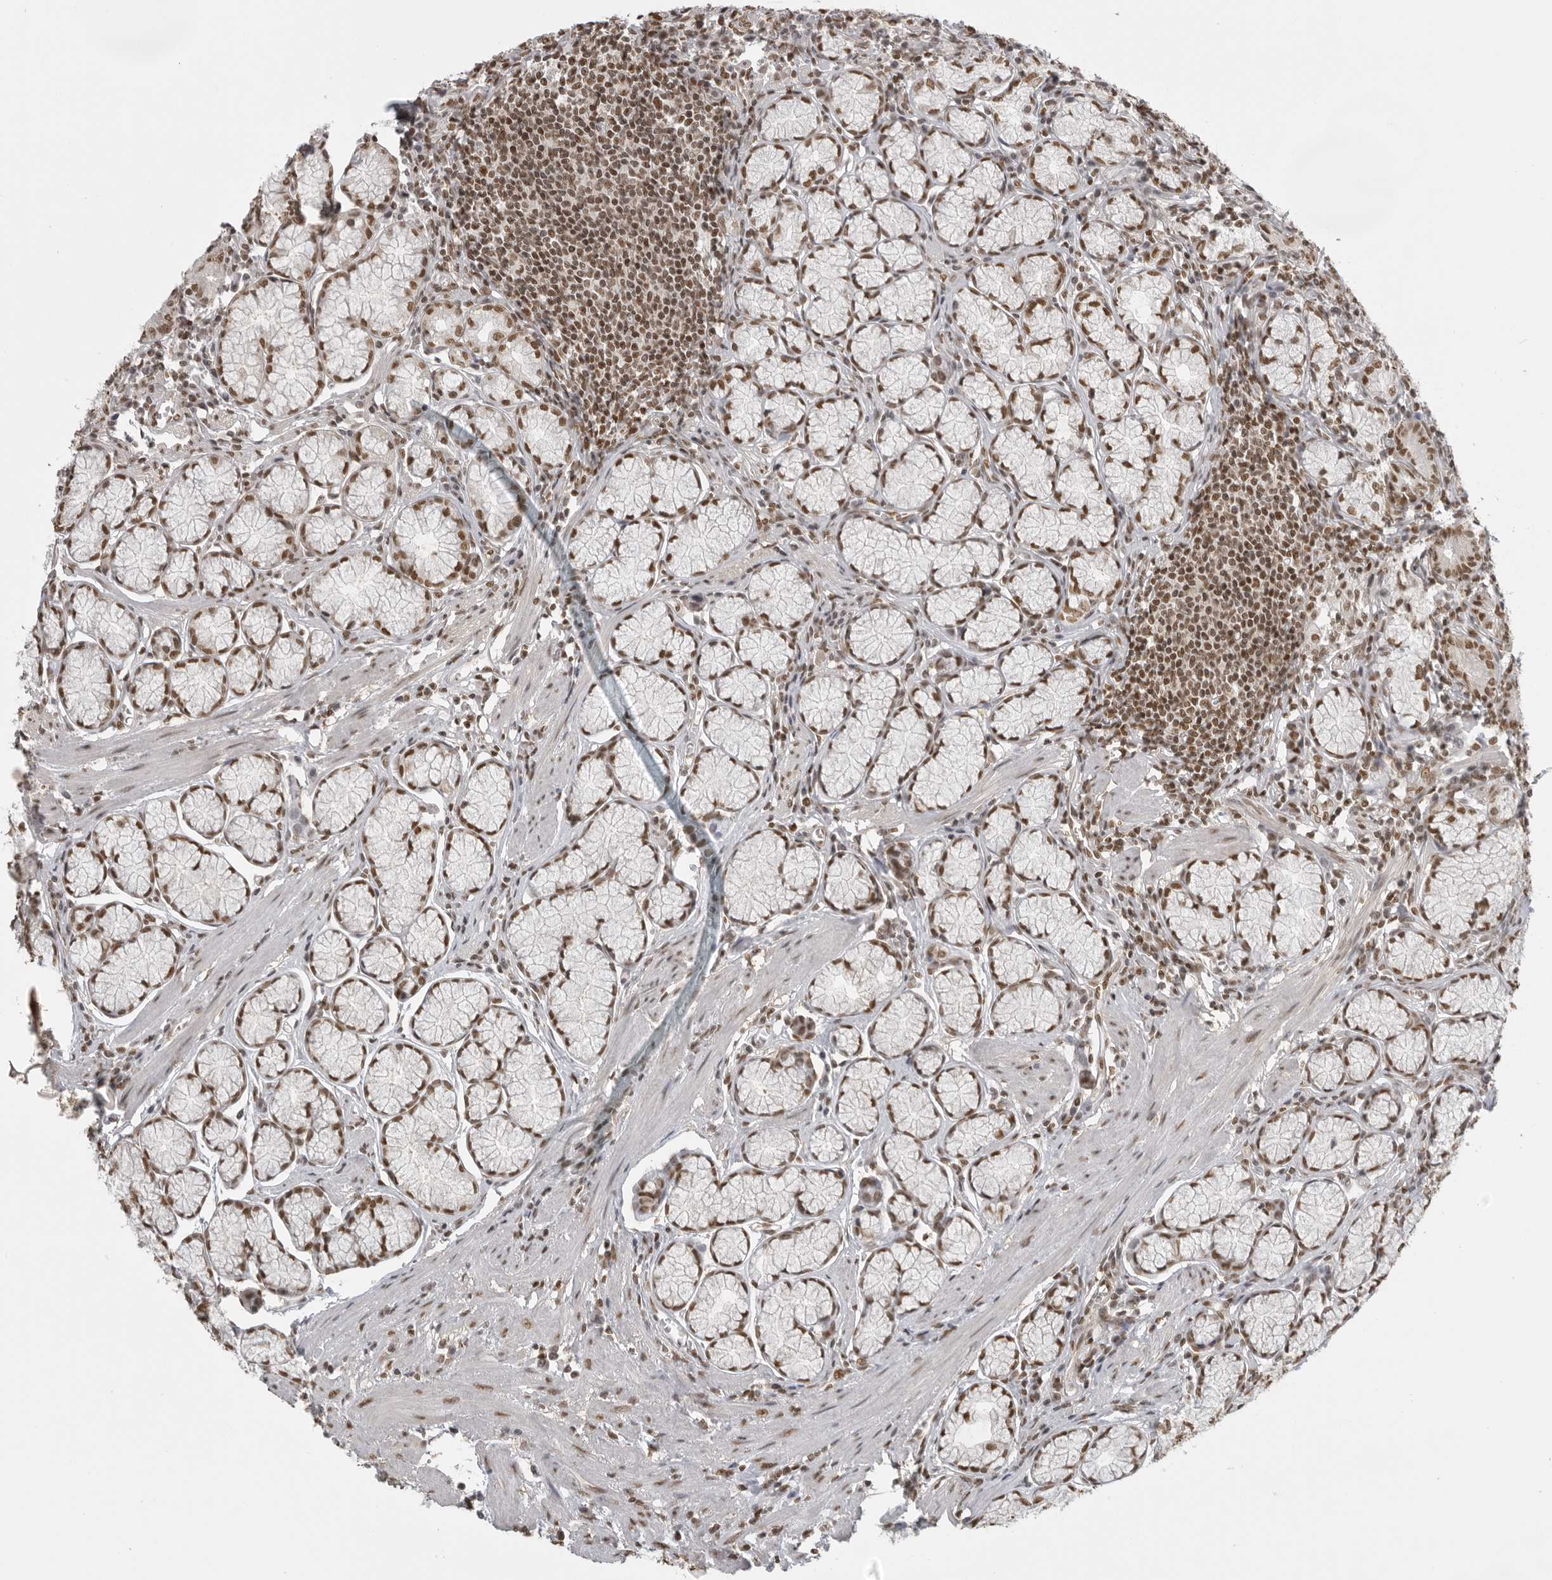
{"staining": {"intensity": "strong", "quantity": ">75%", "location": "nuclear"}, "tissue": "stomach", "cell_type": "Glandular cells", "image_type": "normal", "snomed": [{"axis": "morphology", "description": "Normal tissue, NOS"}, {"axis": "topography", "description": "Stomach"}], "caption": "Strong nuclear positivity for a protein is appreciated in approximately >75% of glandular cells of benign stomach using IHC.", "gene": "RPA2", "patient": {"sex": "male", "age": 55}}